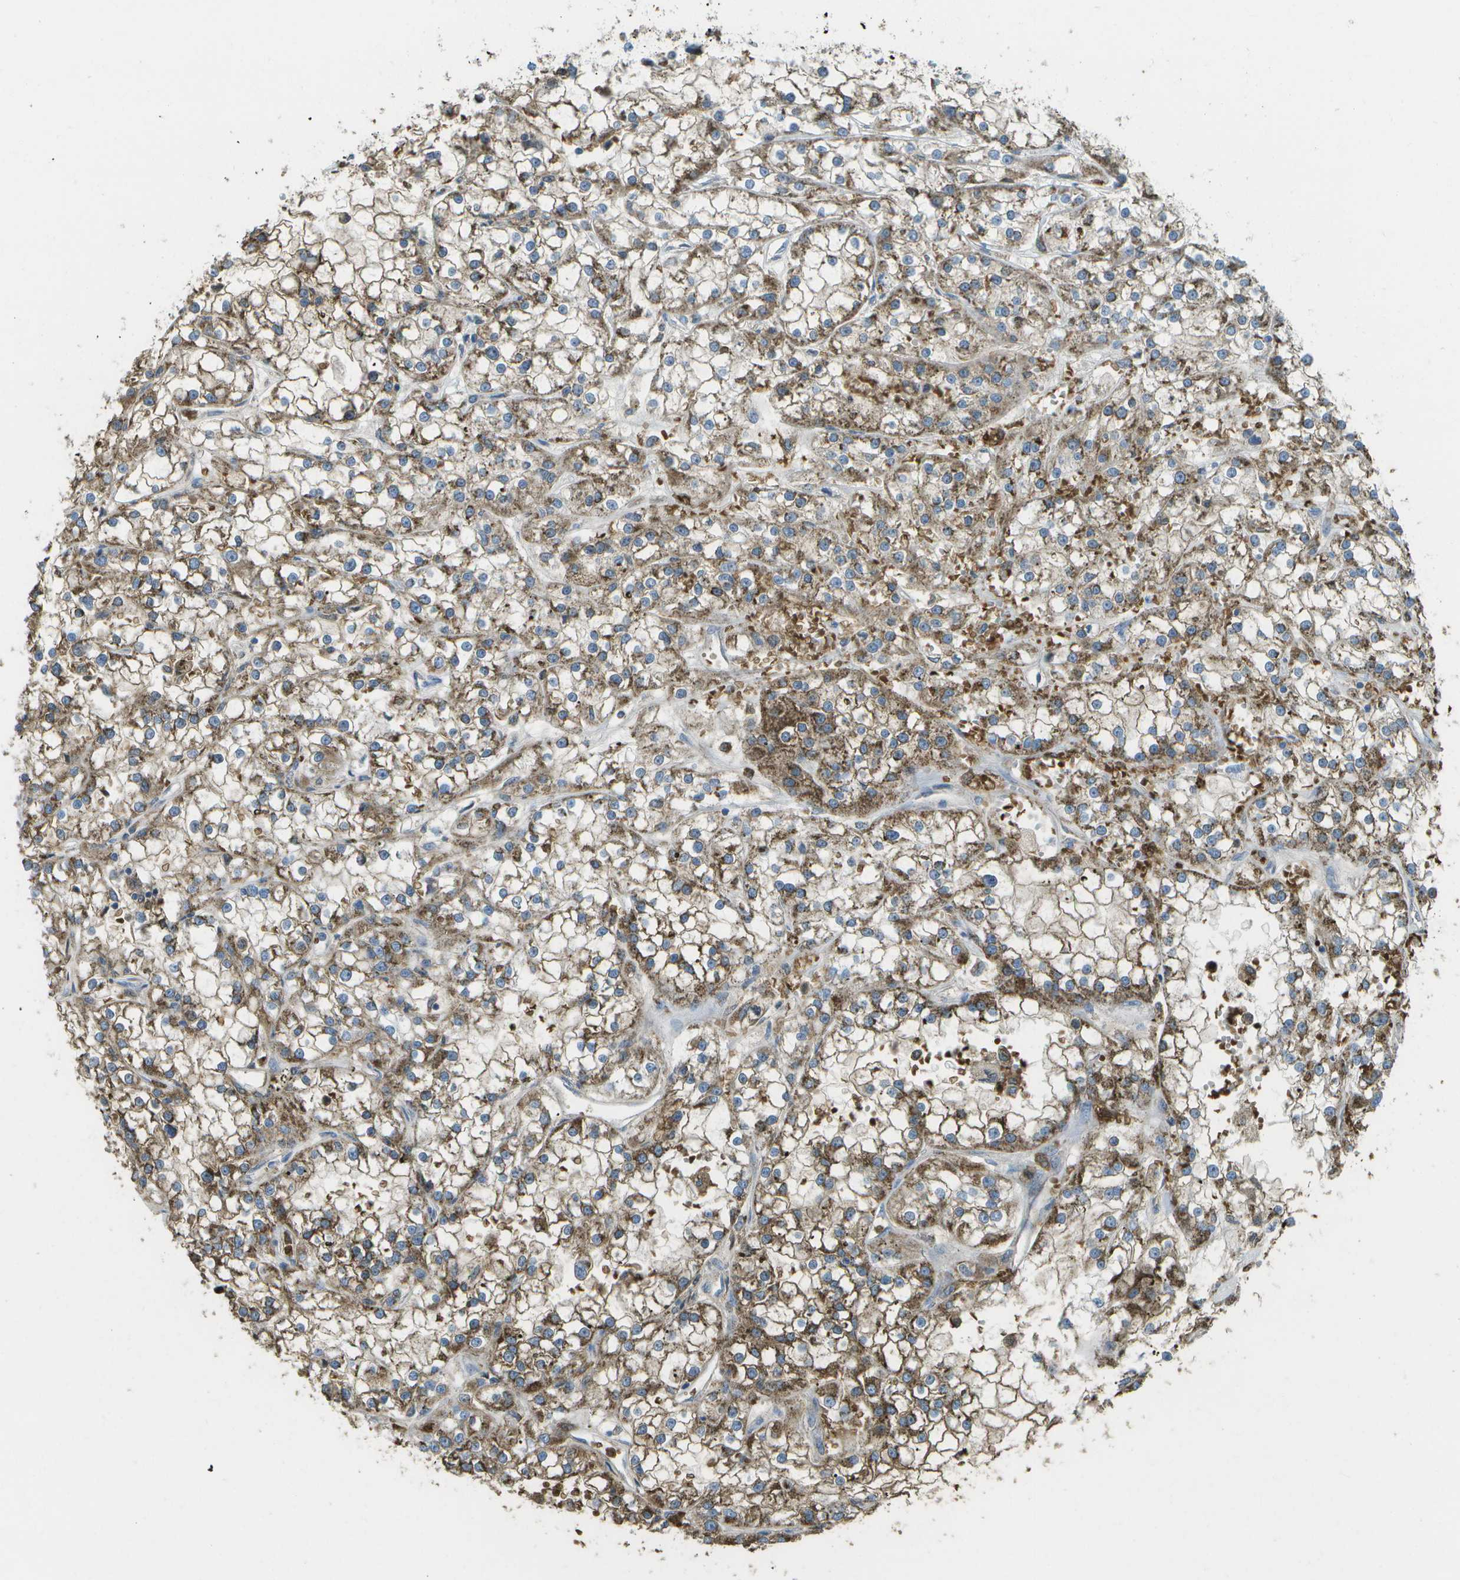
{"staining": {"intensity": "moderate", "quantity": ">75%", "location": "cytoplasmic/membranous"}, "tissue": "renal cancer", "cell_type": "Tumor cells", "image_type": "cancer", "snomed": [{"axis": "morphology", "description": "Adenocarcinoma, NOS"}, {"axis": "topography", "description": "Kidney"}], "caption": "IHC (DAB (3,3'-diaminobenzidine)) staining of renal adenocarcinoma exhibits moderate cytoplasmic/membranous protein staining in about >75% of tumor cells.", "gene": "CACHD1", "patient": {"sex": "female", "age": 52}}